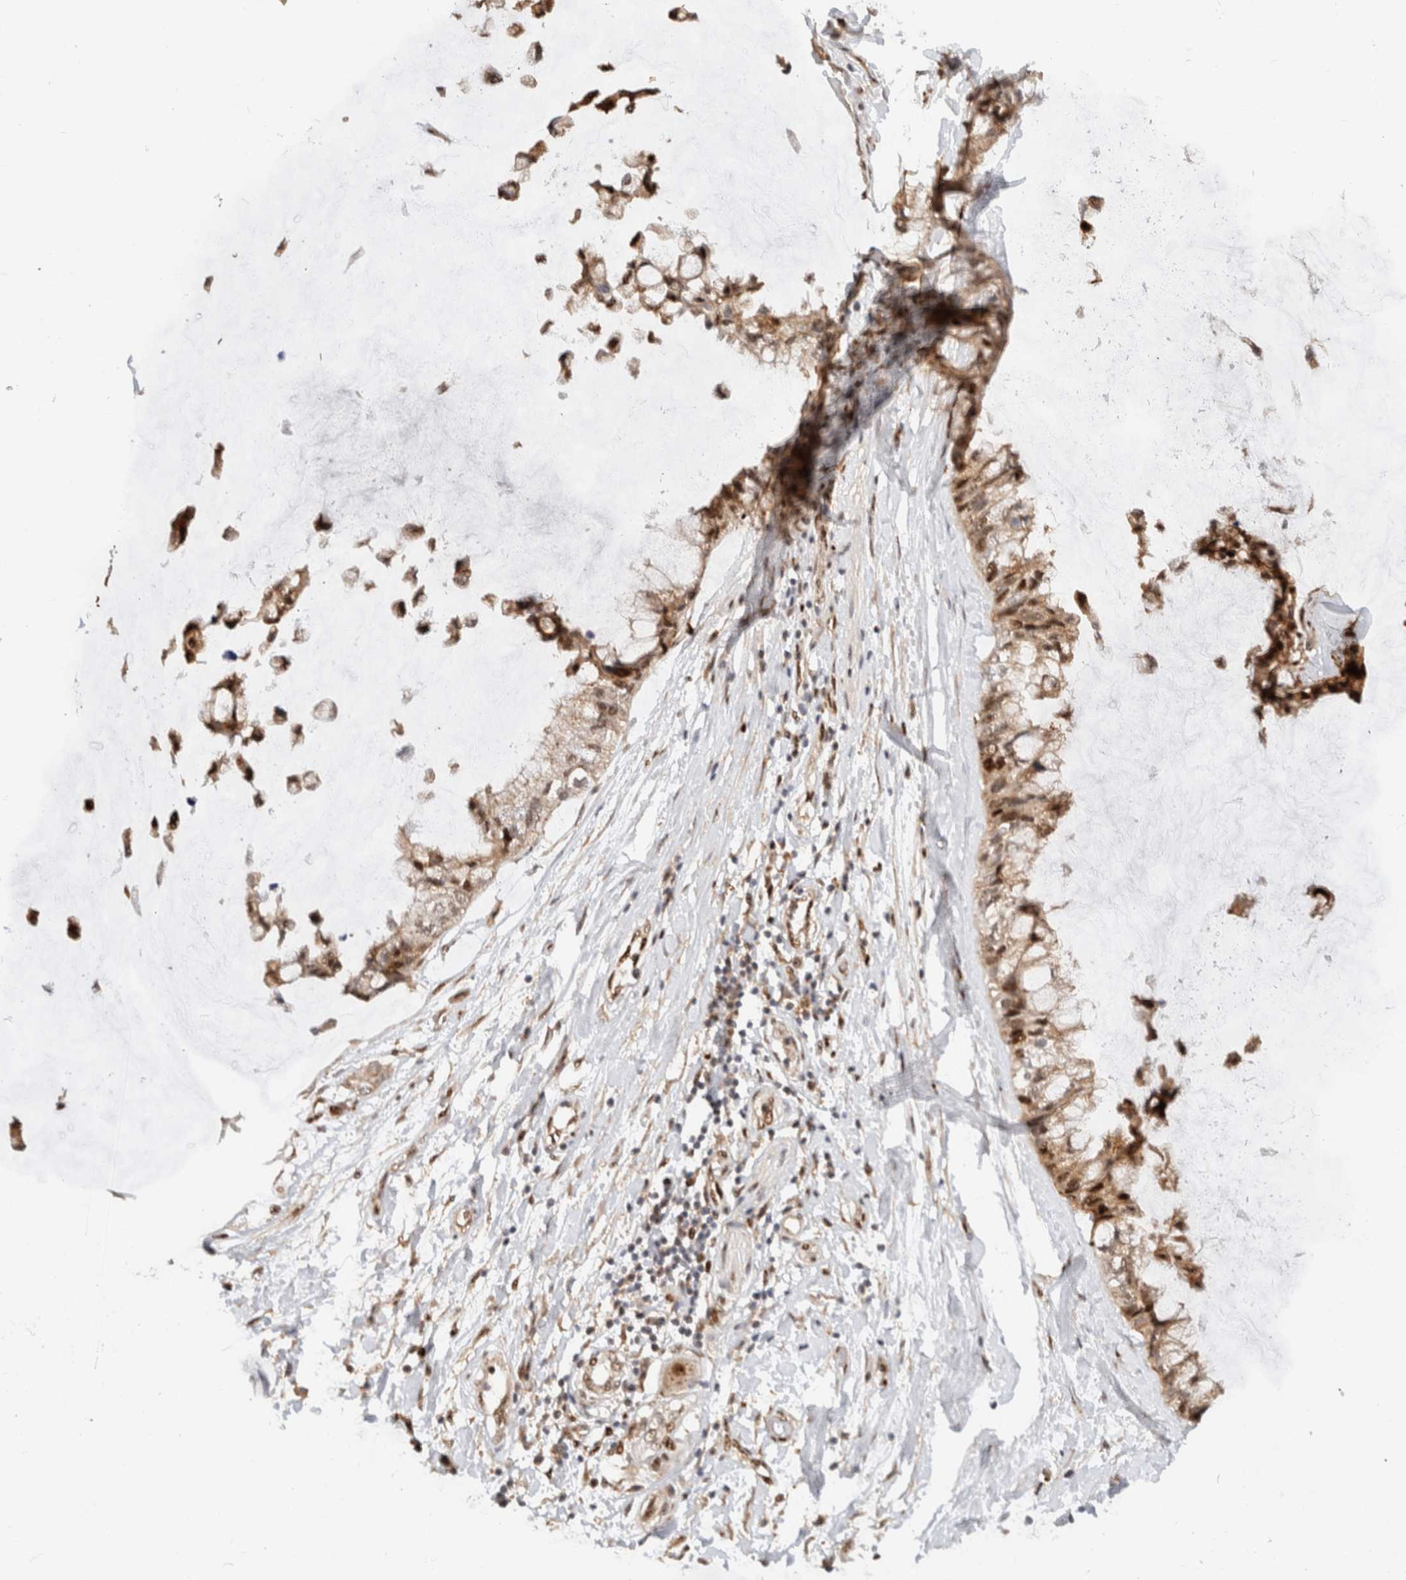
{"staining": {"intensity": "moderate", "quantity": ">75%", "location": "cytoplasmic/membranous,nuclear"}, "tissue": "ovarian cancer", "cell_type": "Tumor cells", "image_type": "cancer", "snomed": [{"axis": "morphology", "description": "Cystadenocarcinoma, mucinous, NOS"}, {"axis": "topography", "description": "Ovary"}], "caption": "Human ovarian cancer stained with a brown dye exhibits moderate cytoplasmic/membranous and nuclear positive positivity in approximately >75% of tumor cells.", "gene": "ID3", "patient": {"sex": "female", "age": 39}}